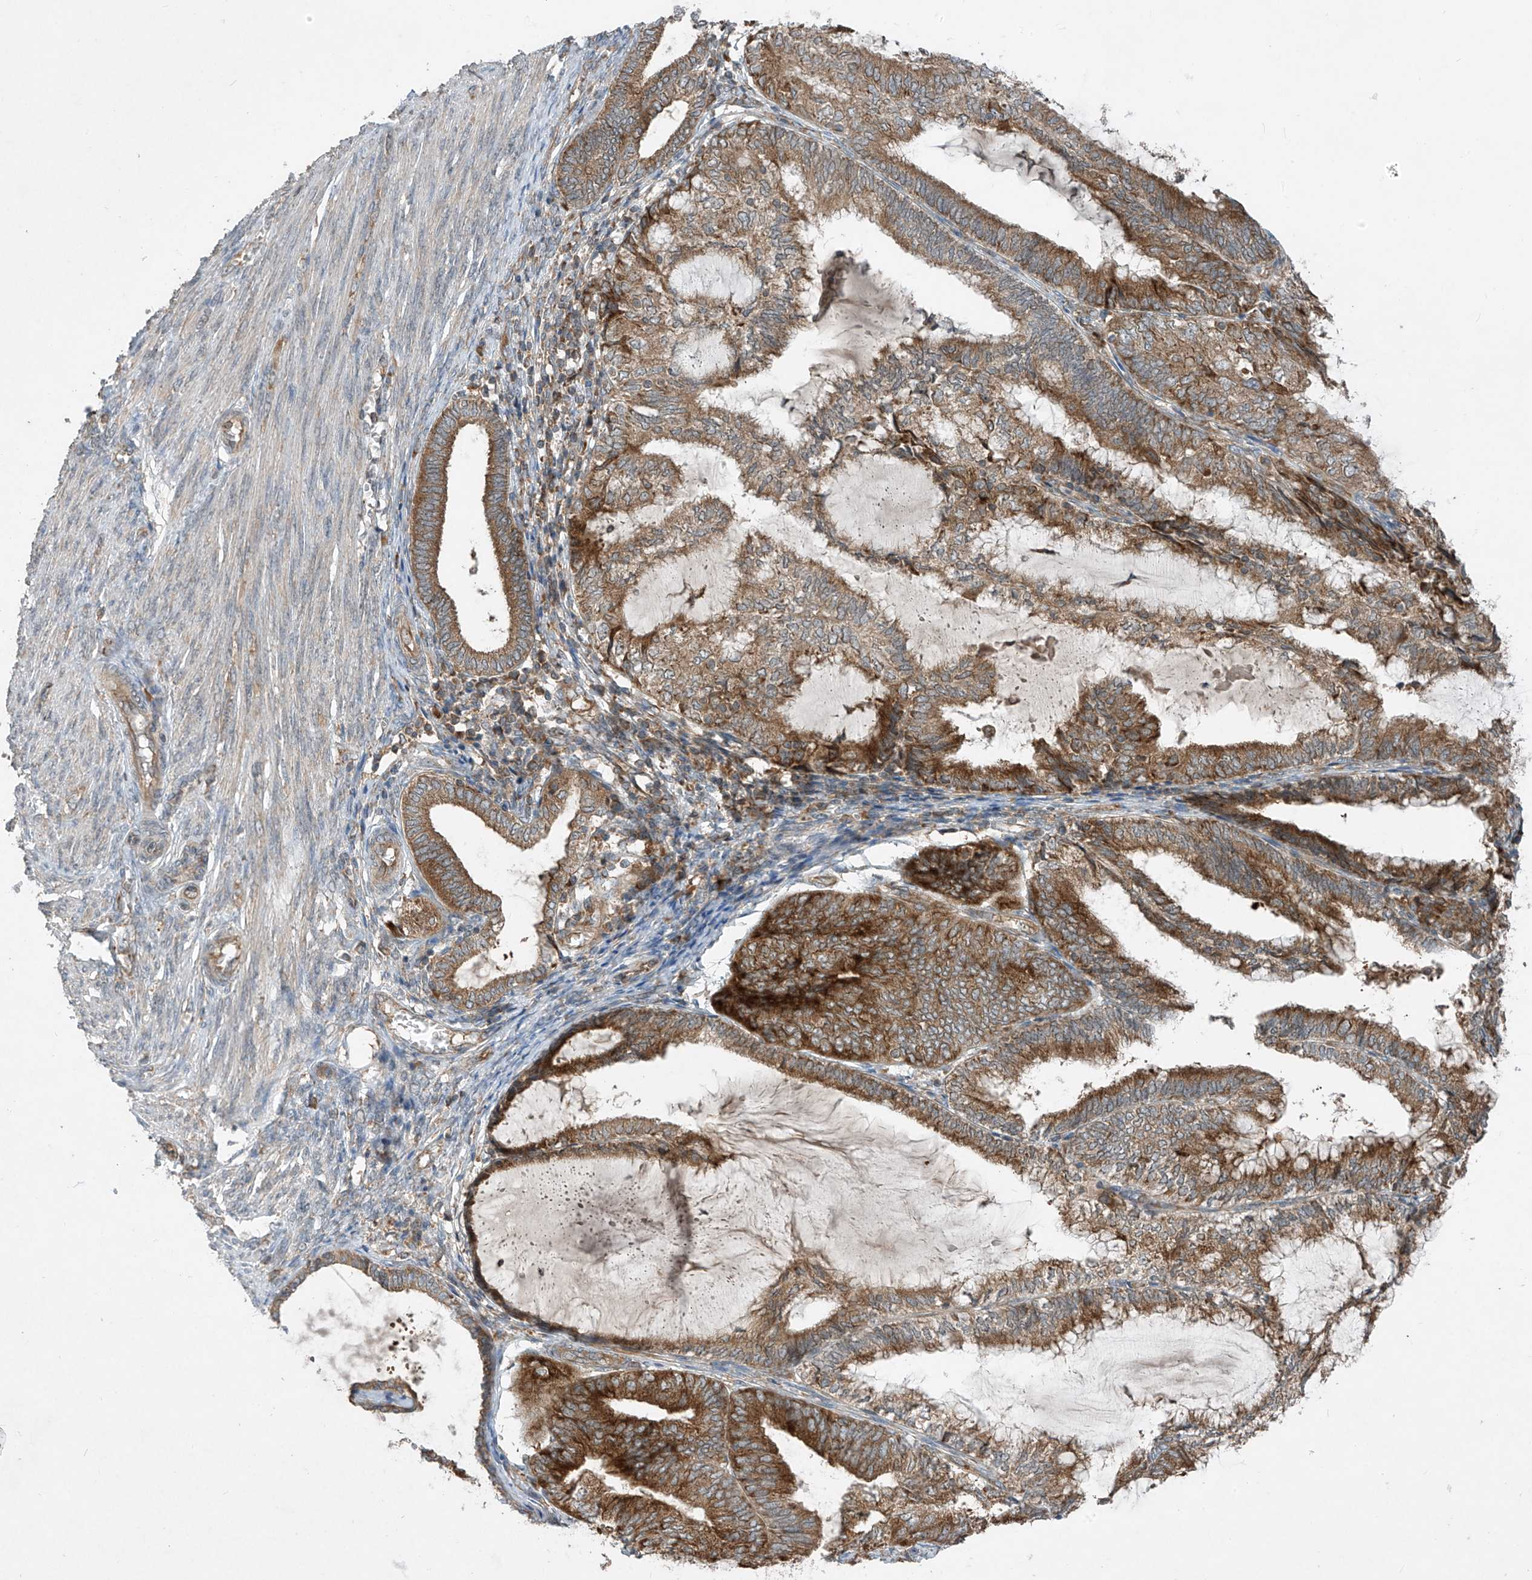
{"staining": {"intensity": "moderate", "quantity": ">75%", "location": "cytoplasmic/membranous"}, "tissue": "endometrial cancer", "cell_type": "Tumor cells", "image_type": "cancer", "snomed": [{"axis": "morphology", "description": "Adenocarcinoma, NOS"}, {"axis": "topography", "description": "Endometrium"}], "caption": "Protein expression analysis of endometrial cancer (adenocarcinoma) reveals moderate cytoplasmic/membranous positivity in about >75% of tumor cells.", "gene": "RPL34", "patient": {"sex": "female", "age": 81}}